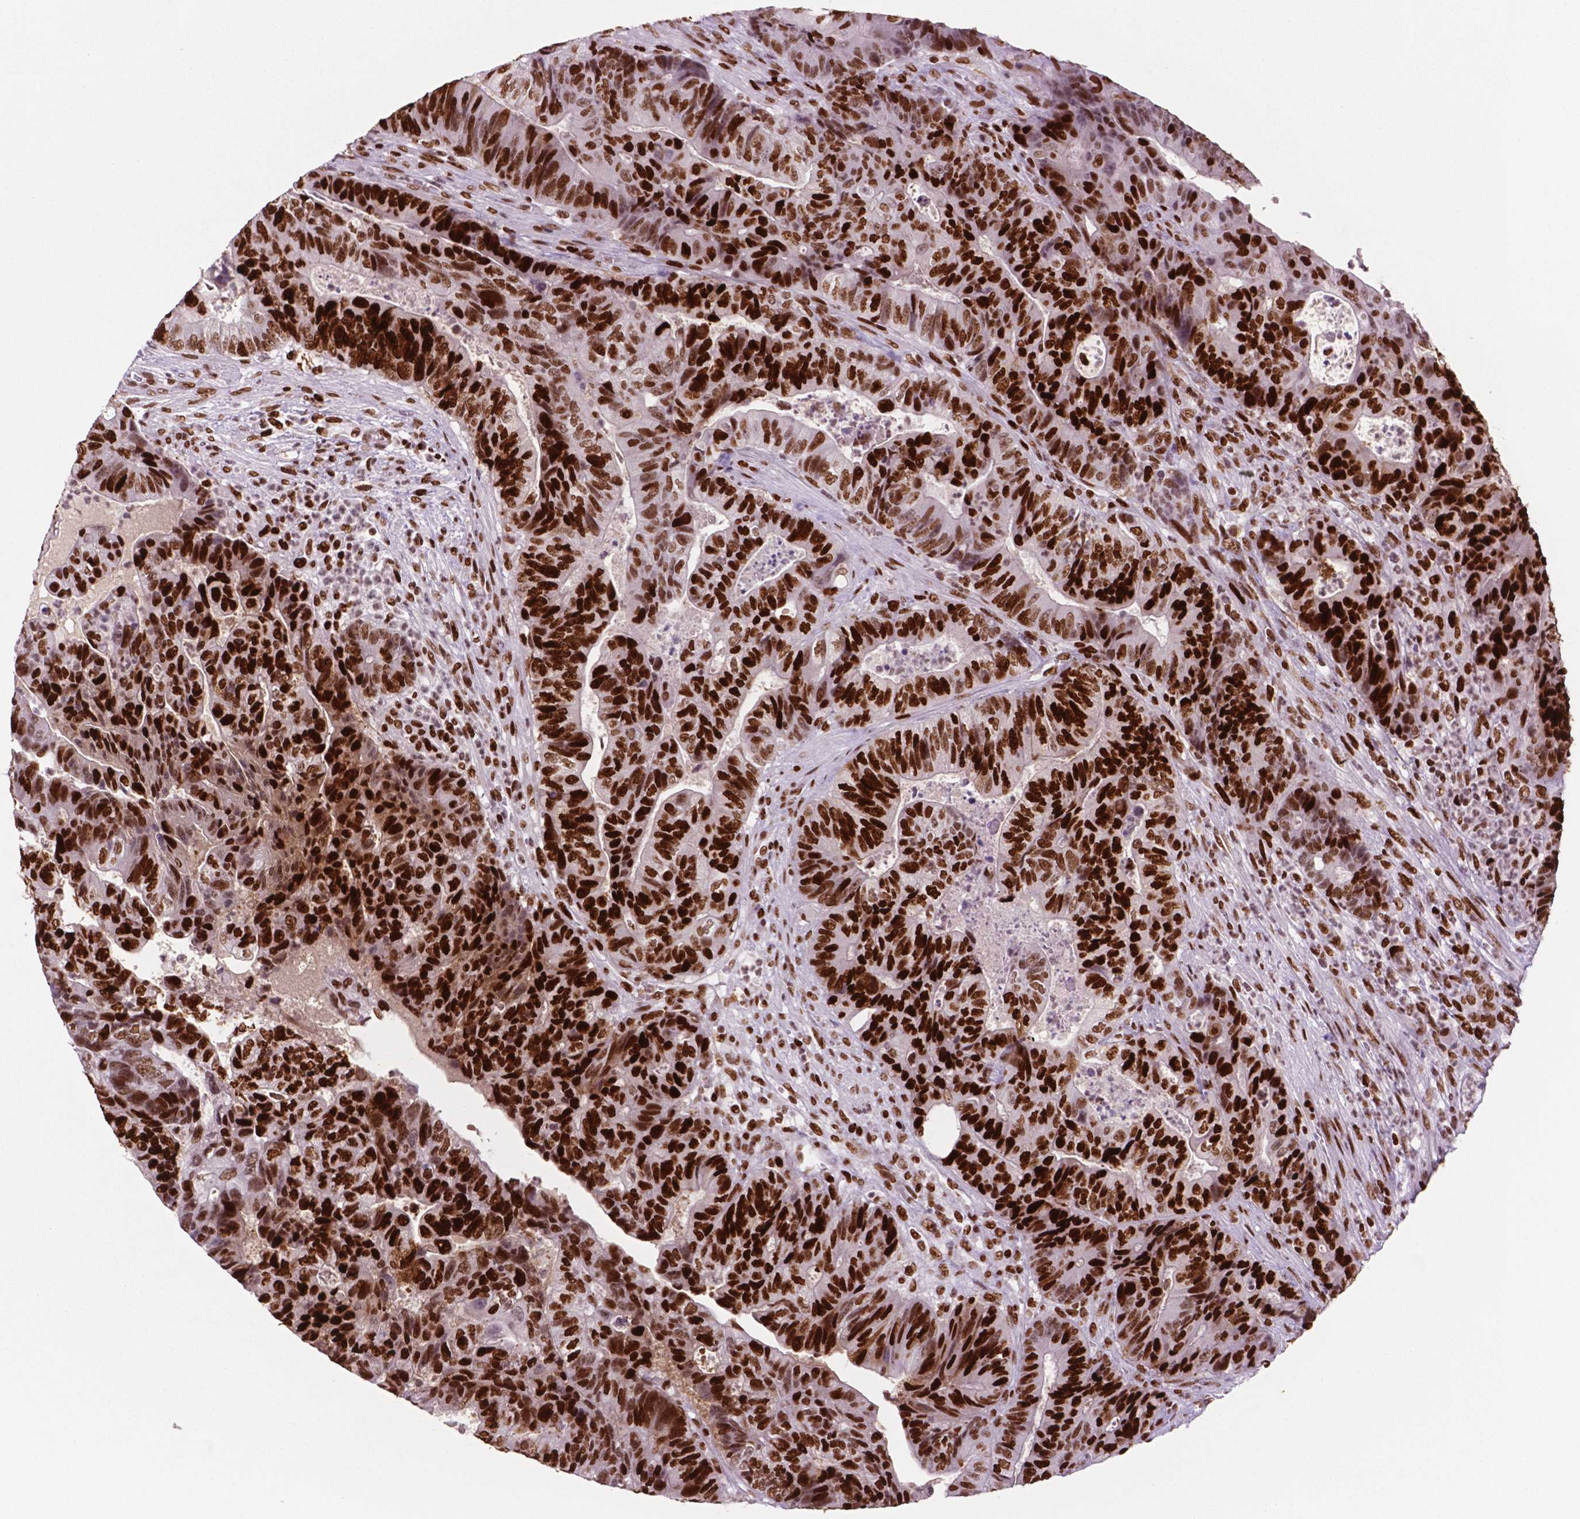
{"staining": {"intensity": "strong", "quantity": ">75%", "location": "nuclear"}, "tissue": "colorectal cancer", "cell_type": "Tumor cells", "image_type": "cancer", "snomed": [{"axis": "morphology", "description": "Normal tissue, NOS"}, {"axis": "morphology", "description": "Adenocarcinoma, NOS"}, {"axis": "topography", "description": "Colon"}], "caption": "A photomicrograph showing strong nuclear positivity in about >75% of tumor cells in colorectal cancer, as visualized by brown immunohistochemical staining.", "gene": "MSH6", "patient": {"sex": "female", "age": 48}}